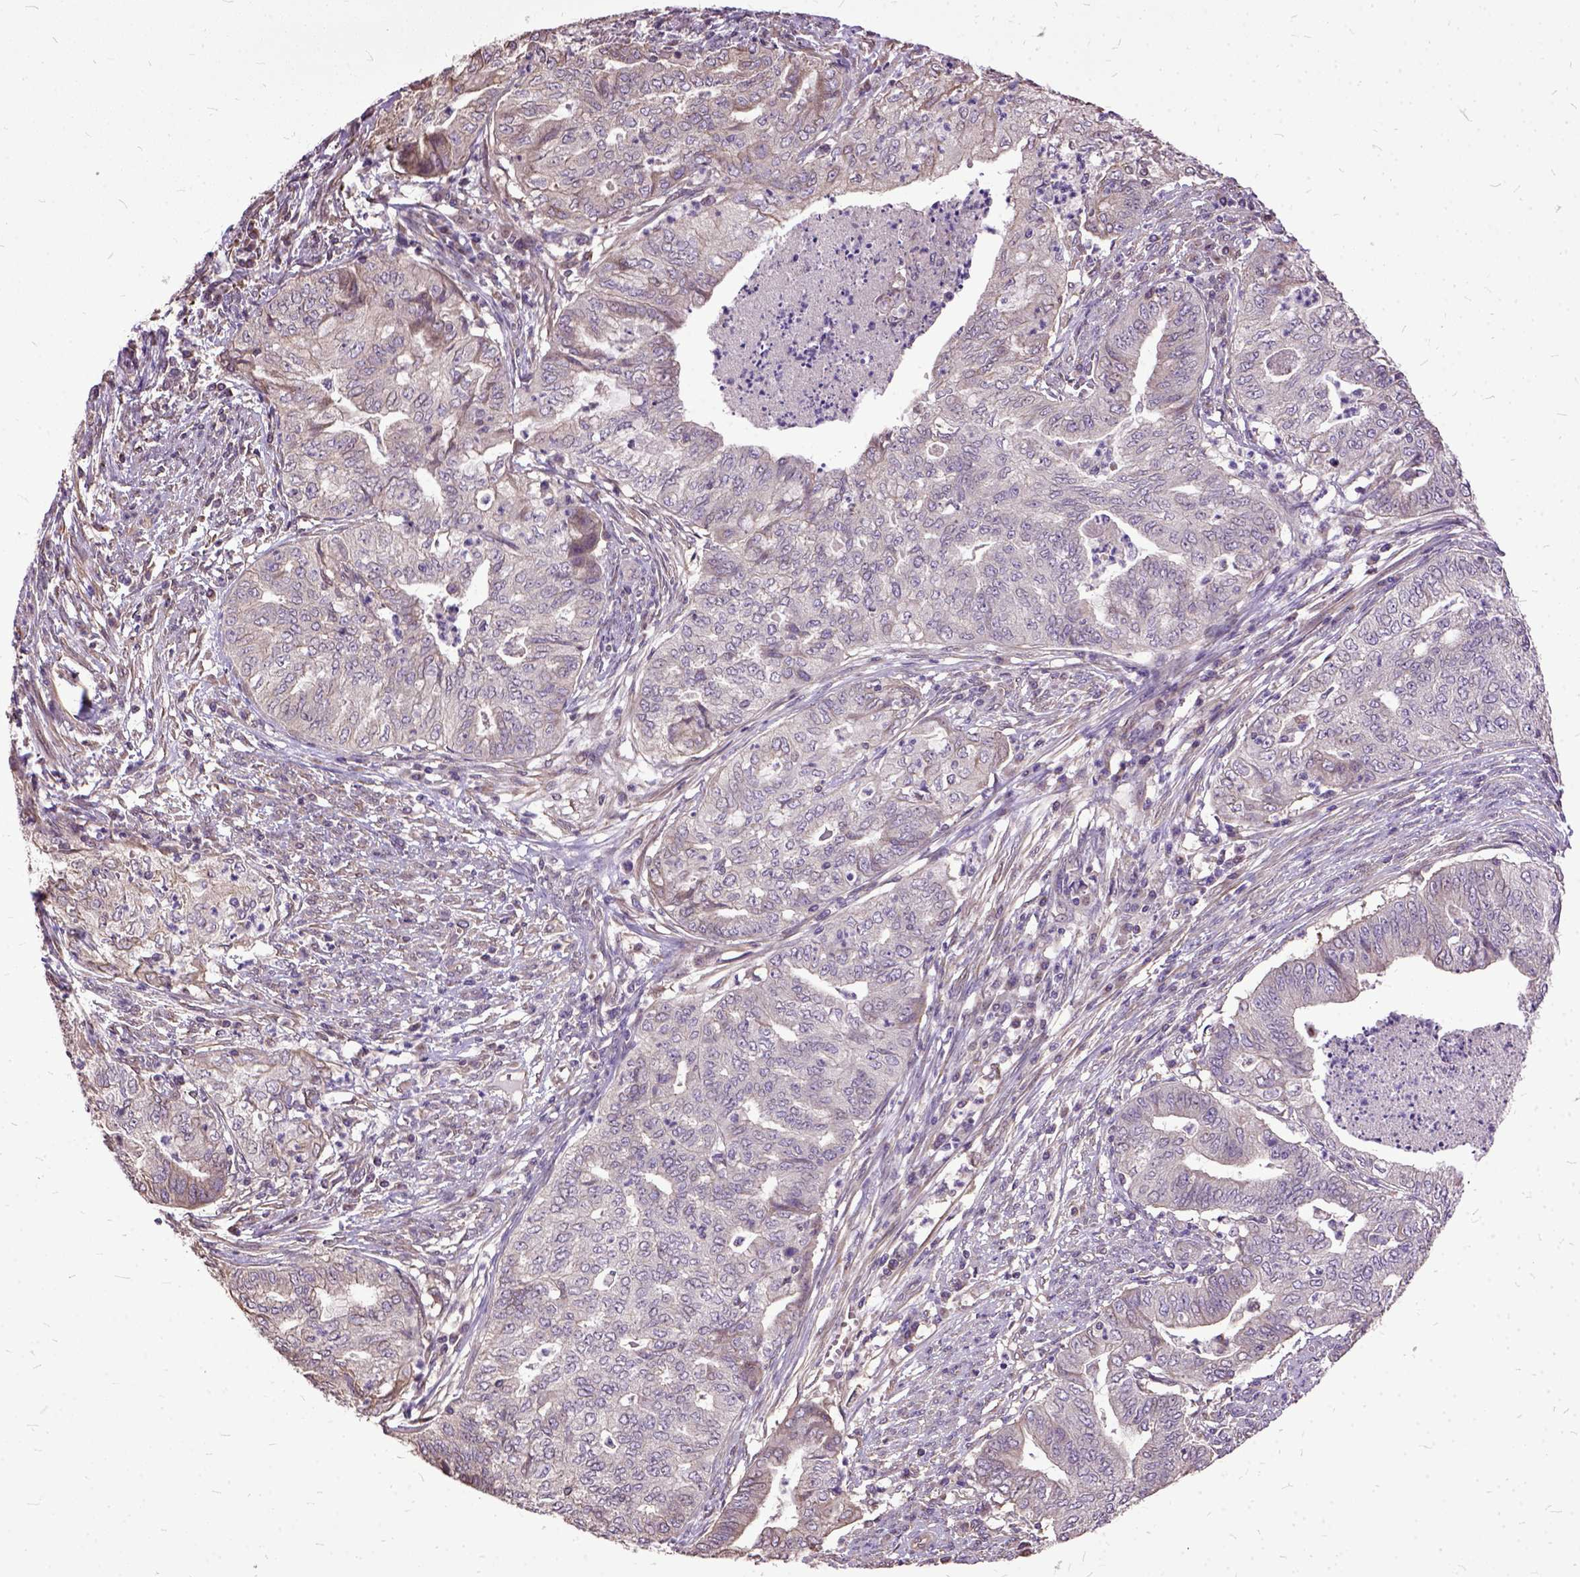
{"staining": {"intensity": "negative", "quantity": "none", "location": "none"}, "tissue": "endometrial cancer", "cell_type": "Tumor cells", "image_type": "cancer", "snomed": [{"axis": "morphology", "description": "Adenocarcinoma, NOS"}, {"axis": "topography", "description": "Endometrium"}], "caption": "Endometrial cancer stained for a protein using immunohistochemistry displays no staining tumor cells.", "gene": "AREG", "patient": {"sex": "female", "age": 79}}